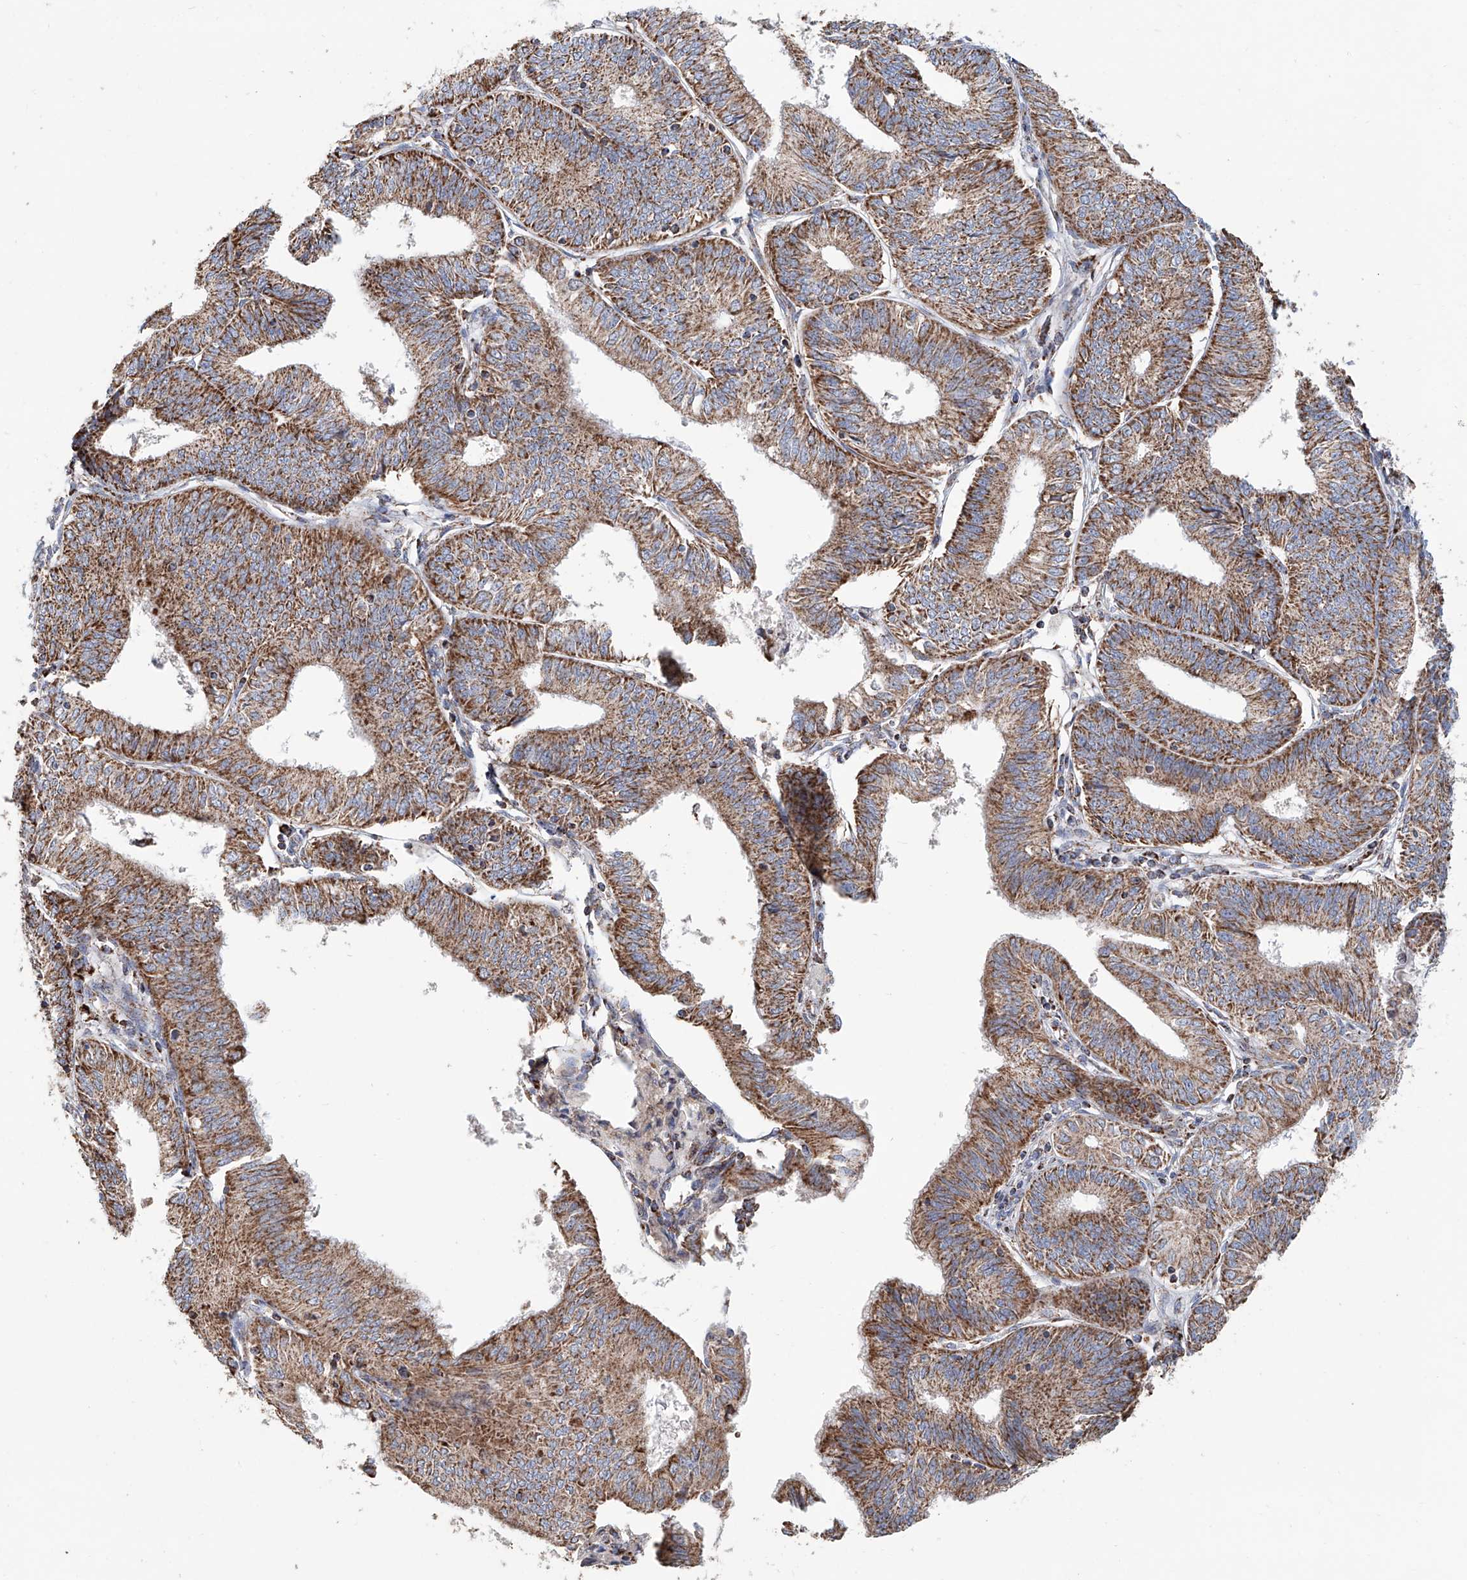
{"staining": {"intensity": "moderate", "quantity": ">75%", "location": "cytoplasmic/membranous"}, "tissue": "endometrial cancer", "cell_type": "Tumor cells", "image_type": "cancer", "snomed": [{"axis": "morphology", "description": "Adenocarcinoma, NOS"}, {"axis": "topography", "description": "Endometrium"}], "caption": "Endometrial adenocarcinoma tissue reveals moderate cytoplasmic/membranous staining in about >75% of tumor cells, visualized by immunohistochemistry.", "gene": "MCL1", "patient": {"sex": "female", "age": 51}}